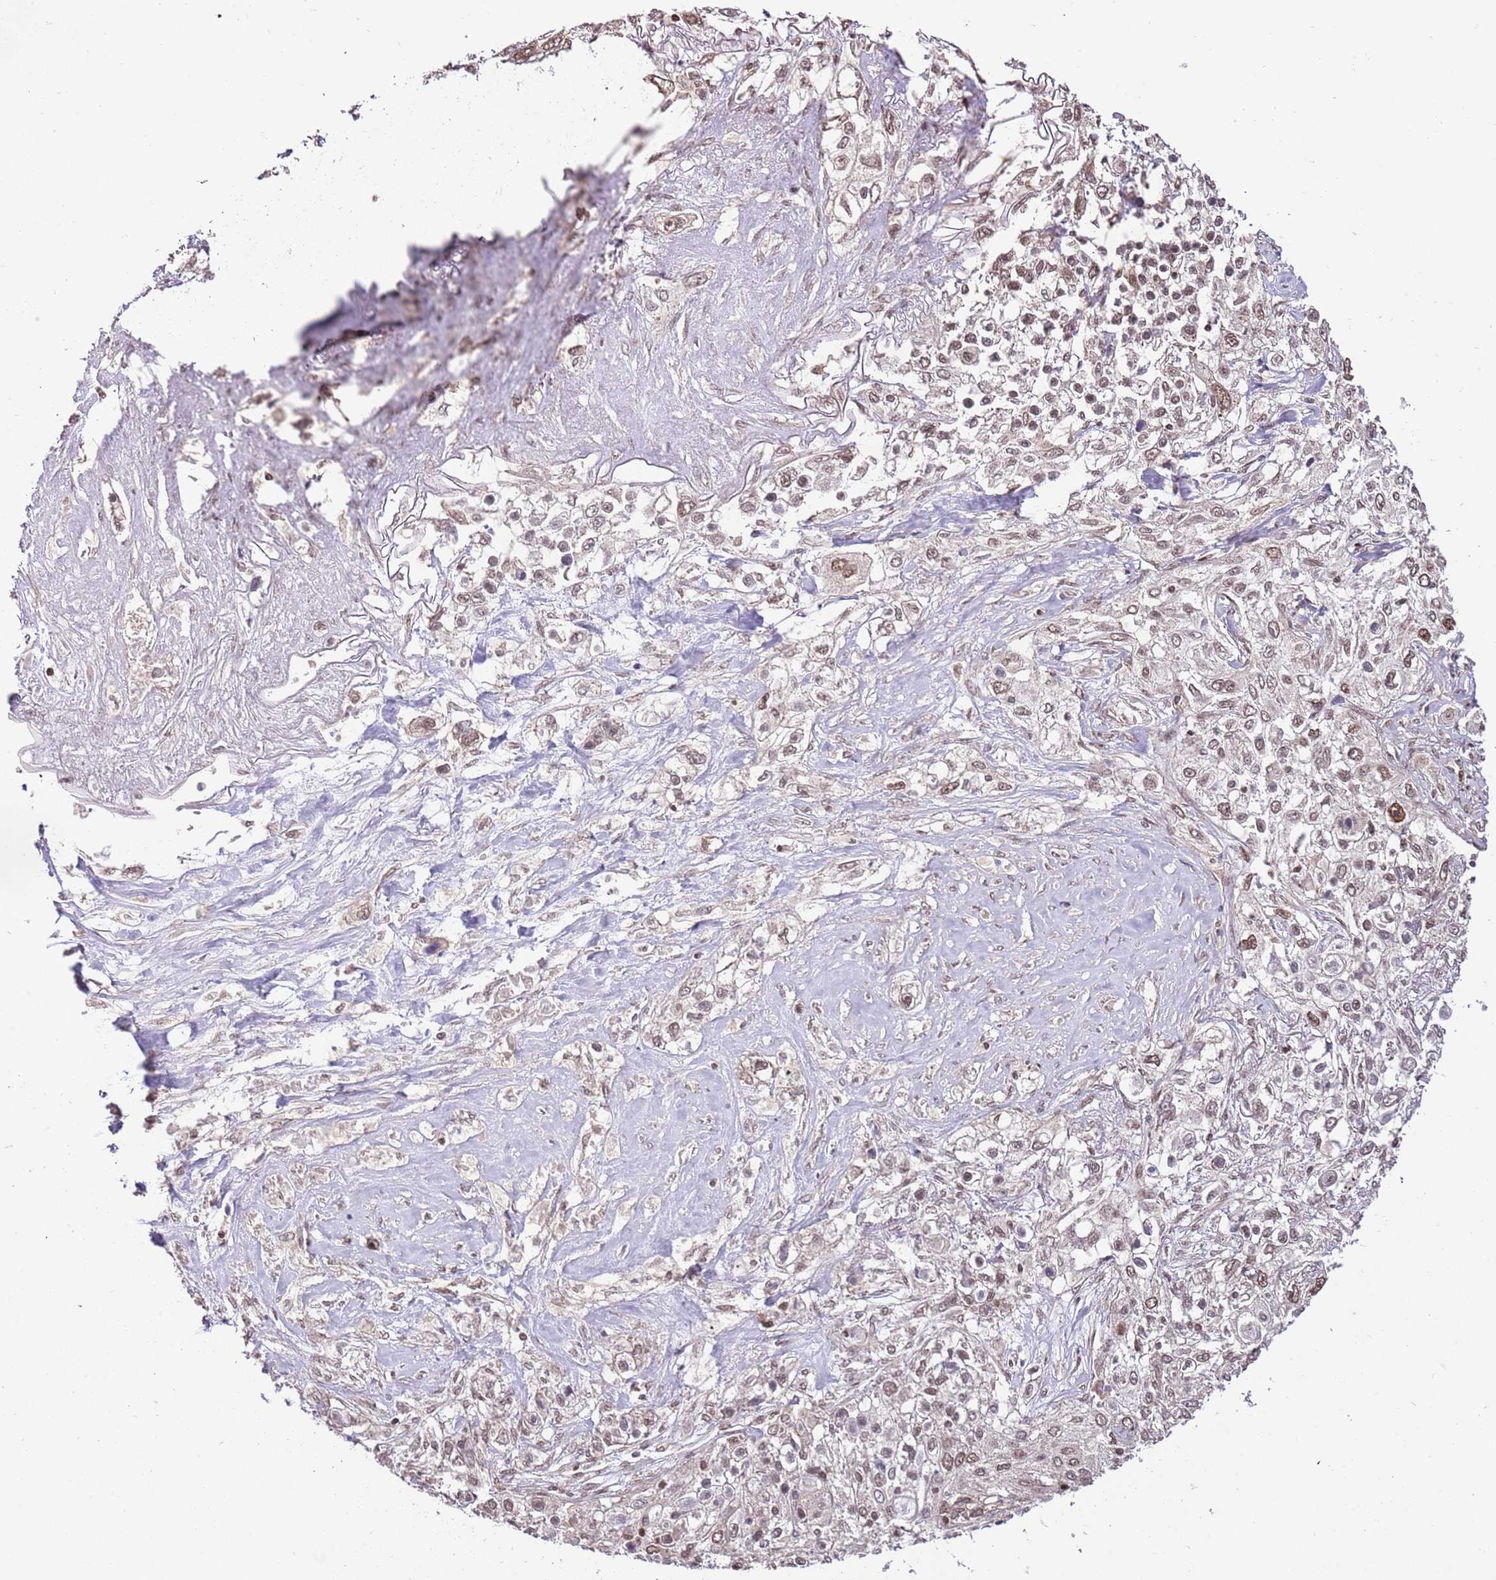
{"staining": {"intensity": "strong", "quantity": "25%-75%", "location": "nuclear"}, "tissue": "lung cancer", "cell_type": "Tumor cells", "image_type": "cancer", "snomed": [{"axis": "morphology", "description": "Squamous cell carcinoma, NOS"}, {"axis": "topography", "description": "Lung"}], "caption": "Protein analysis of squamous cell carcinoma (lung) tissue displays strong nuclear positivity in about 25%-75% of tumor cells.", "gene": "RIF1", "patient": {"sex": "female", "age": 69}}